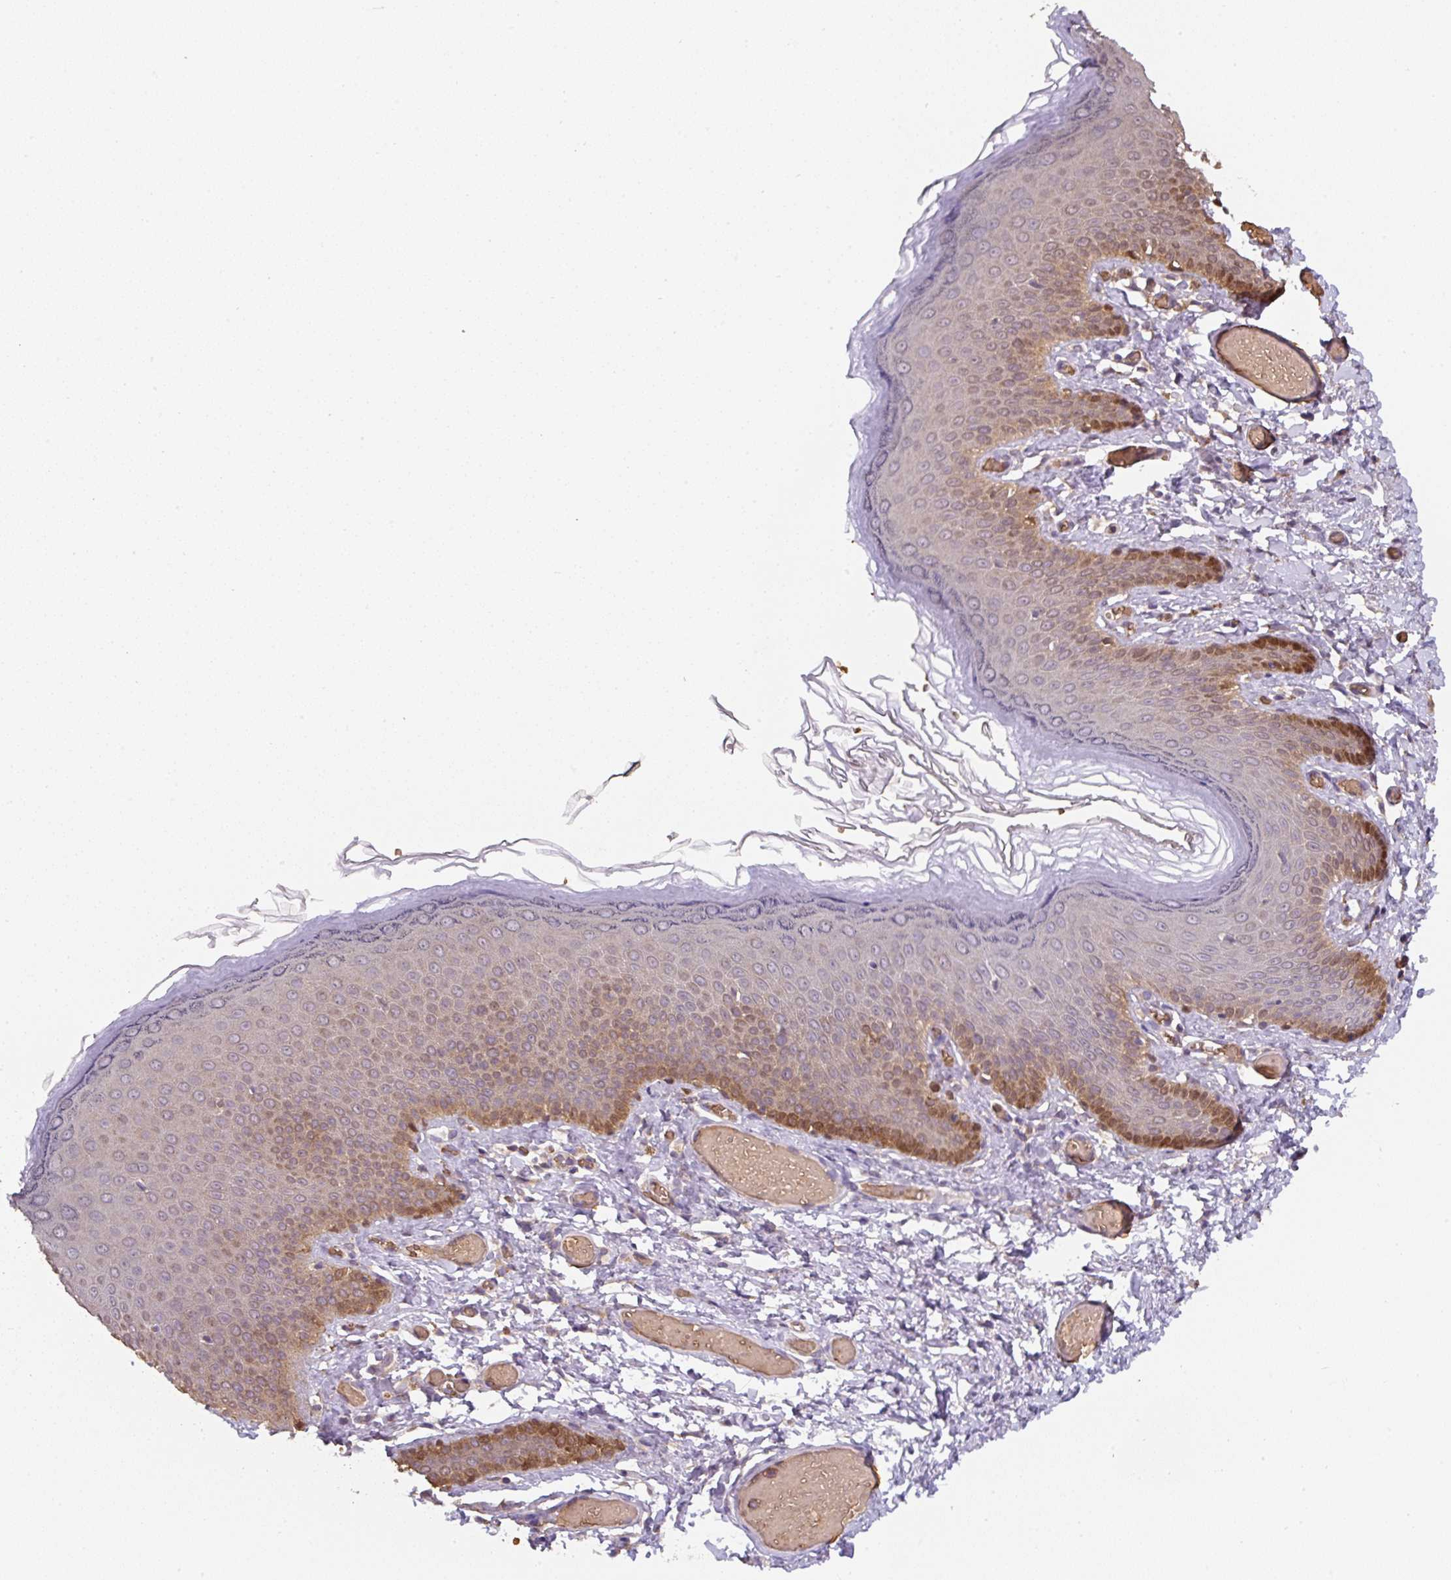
{"staining": {"intensity": "moderate", "quantity": "25%-75%", "location": "cytoplasmic/membranous"}, "tissue": "skin", "cell_type": "Epidermal cells", "image_type": "normal", "snomed": [{"axis": "morphology", "description": "Normal tissue, NOS"}, {"axis": "topography", "description": "Anal"}], "caption": "This is an image of immunohistochemistry (IHC) staining of normal skin, which shows moderate staining in the cytoplasmic/membranous of epidermal cells.", "gene": "ST13", "patient": {"sex": "female", "age": 40}}